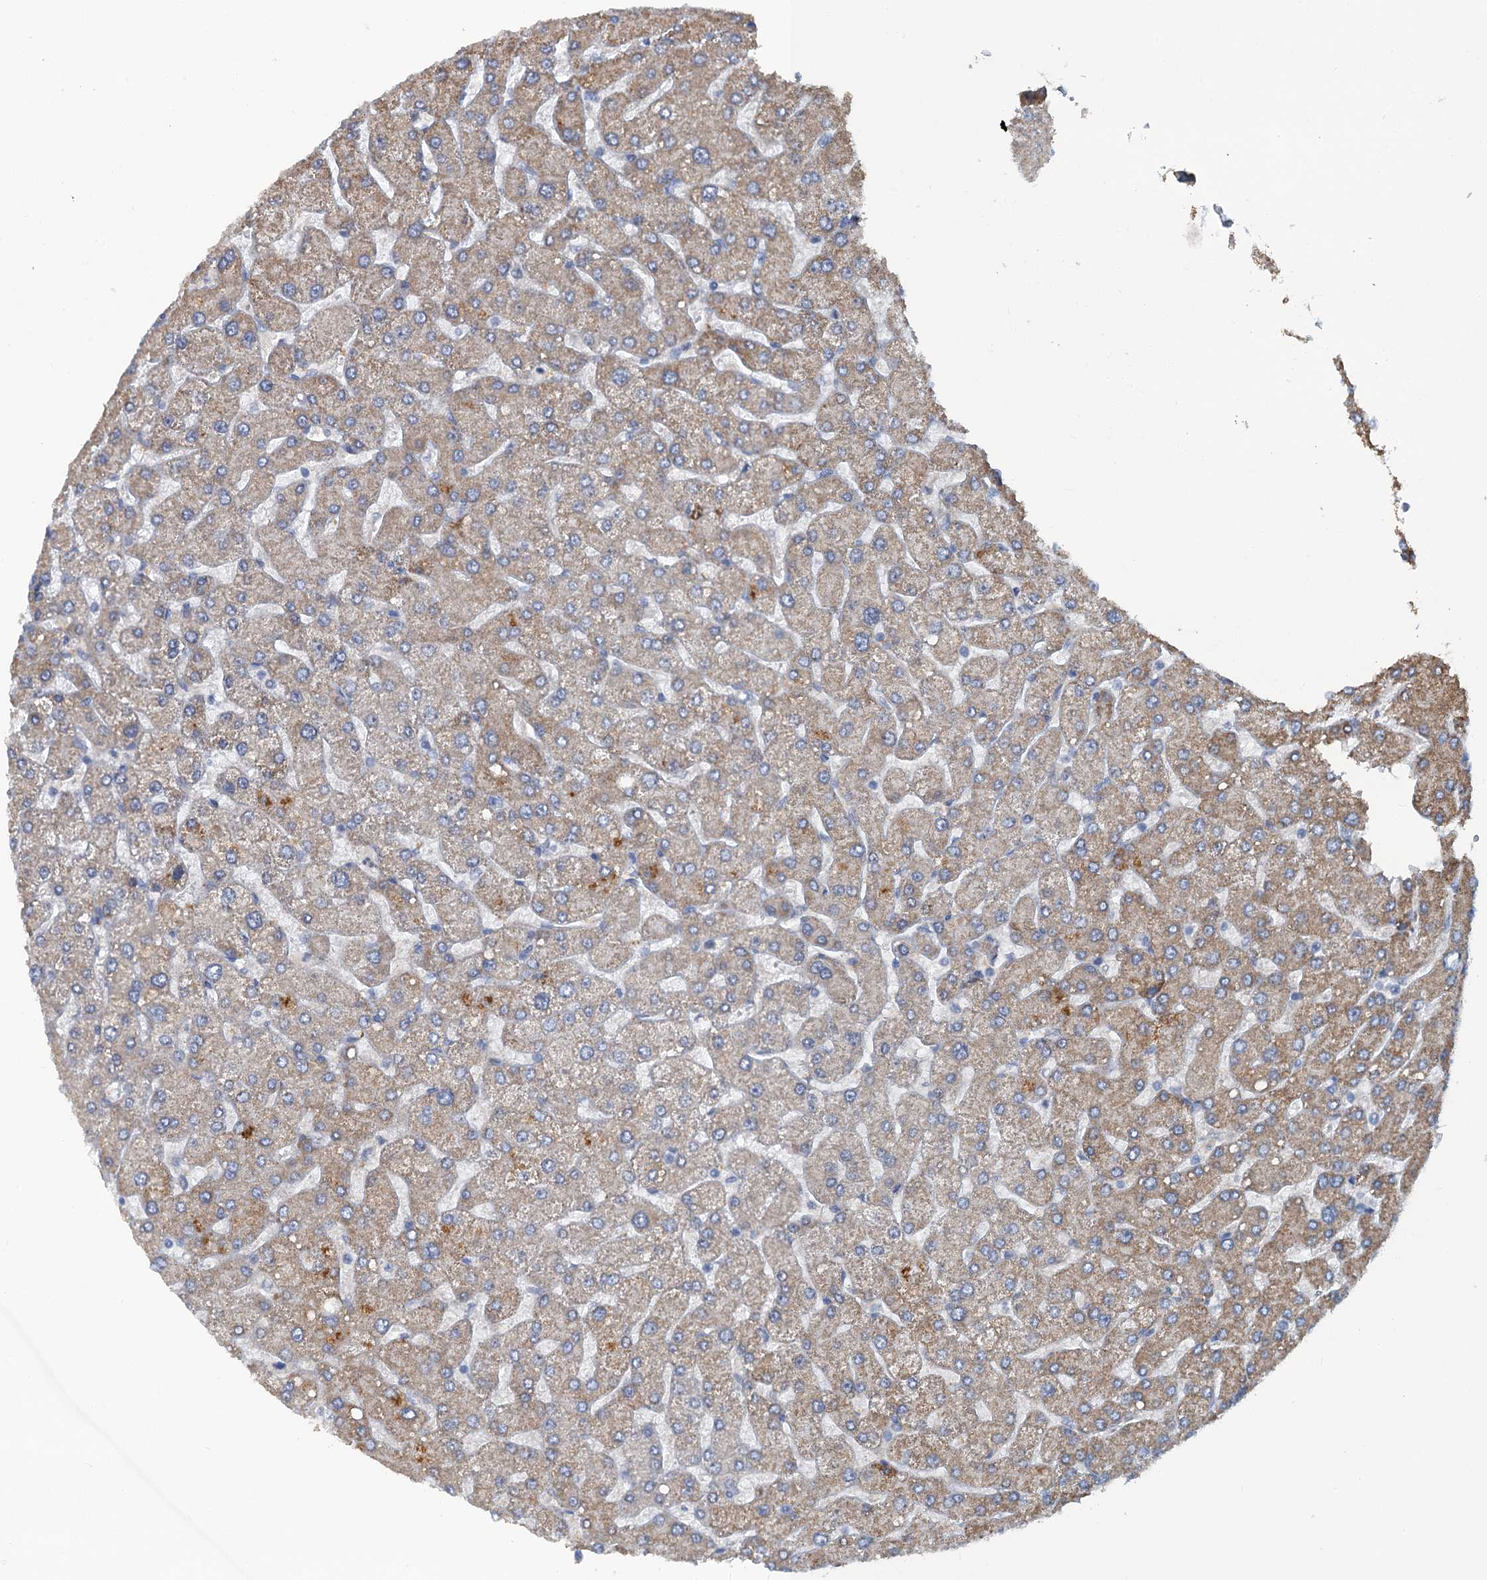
{"staining": {"intensity": "negative", "quantity": "none", "location": "none"}, "tissue": "liver", "cell_type": "Cholangiocytes", "image_type": "normal", "snomed": [{"axis": "morphology", "description": "Normal tissue, NOS"}, {"axis": "topography", "description": "Liver"}], "caption": "Liver stained for a protein using immunohistochemistry shows no expression cholangiocytes.", "gene": "MYO16", "patient": {"sex": "male", "age": 55}}